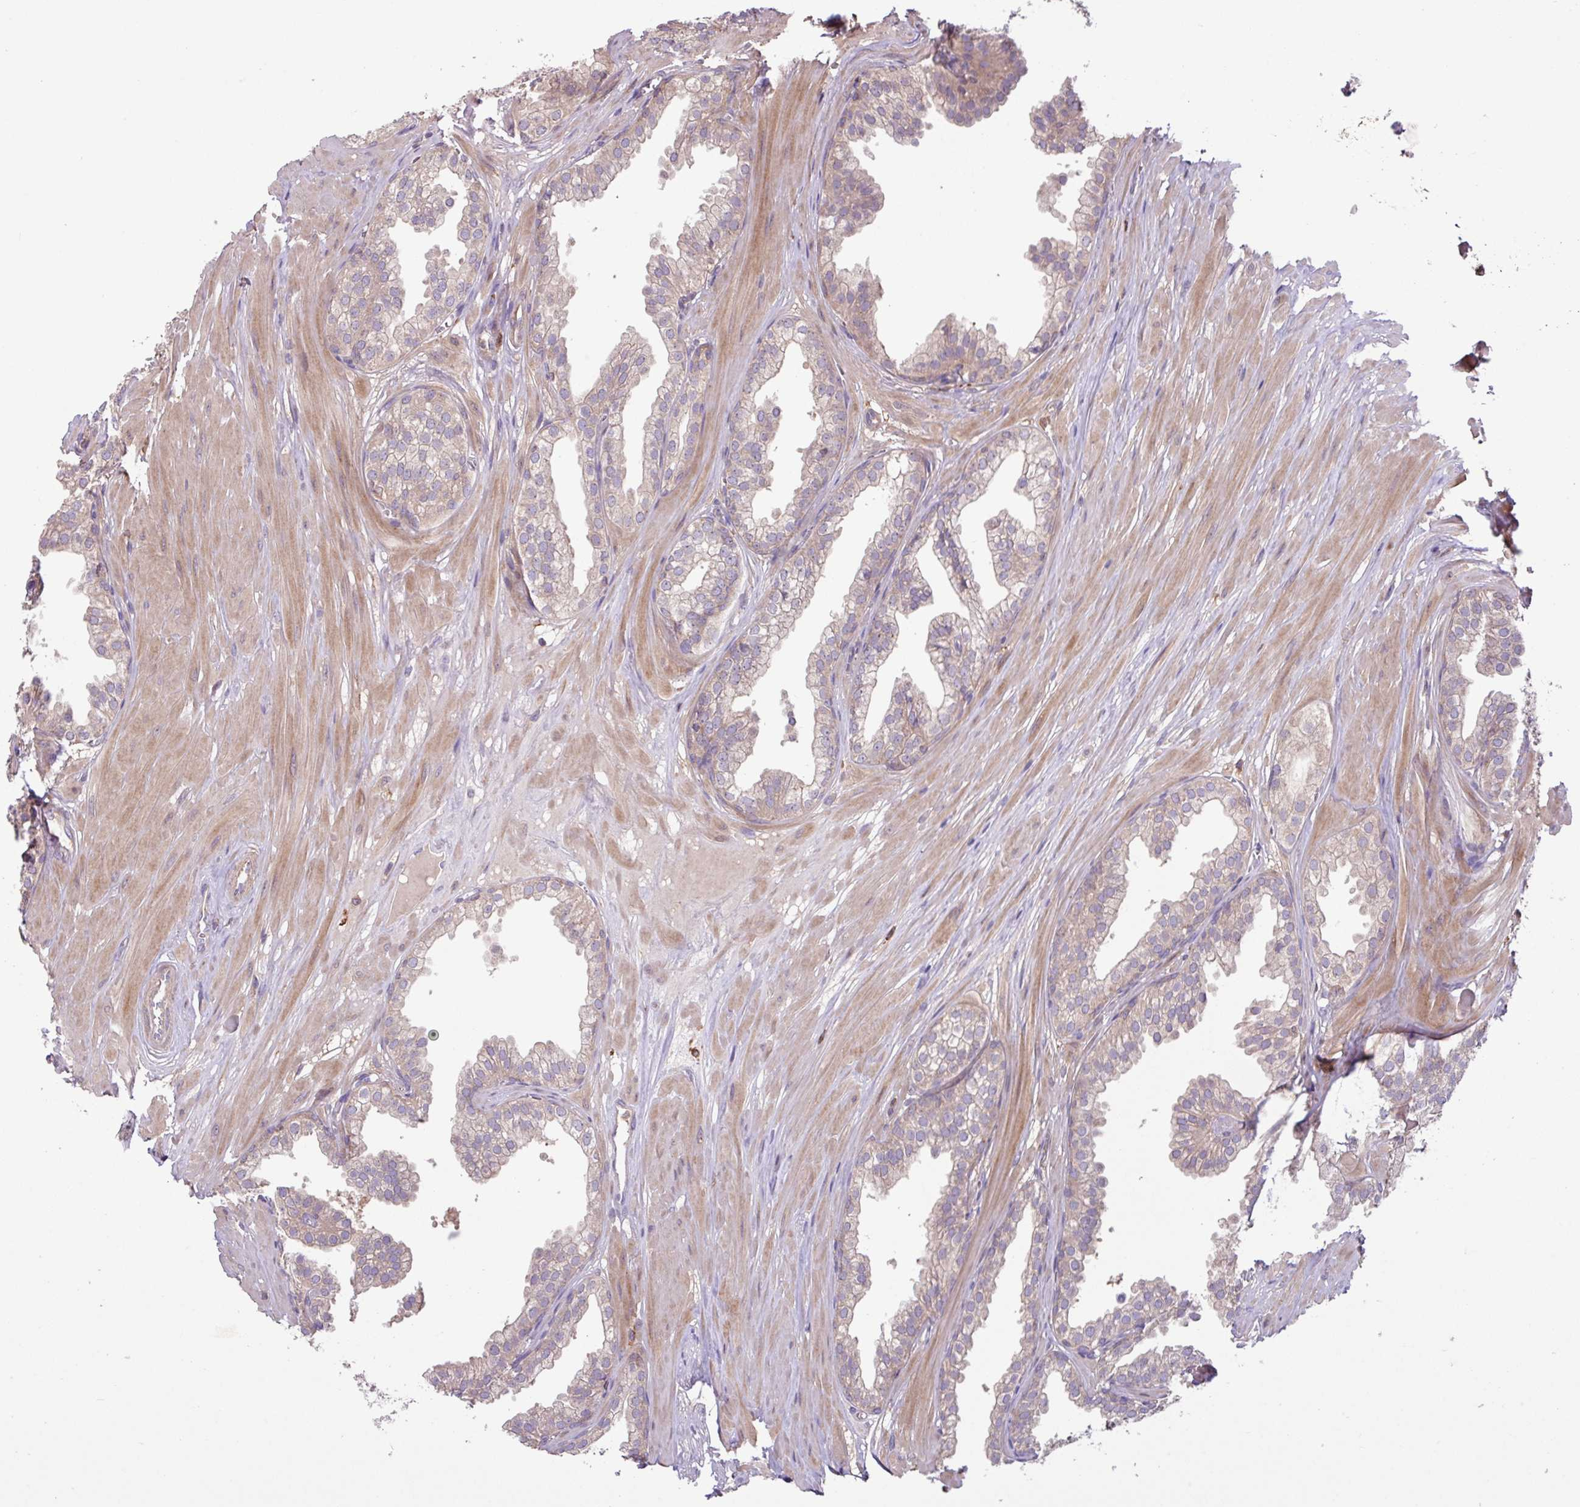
{"staining": {"intensity": "weak", "quantity": "25%-75%", "location": "cytoplasmic/membranous"}, "tissue": "prostate", "cell_type": "Glandular cells", "image_type": "normal", "snomed": [{"axis": "morphology", "description": "Normal tissue, NOS"}, {"axis": "topography", "description": "Prostate"}, {"axis": "topography", "description": "Peripheral nerve tissue"}], "caption": "Prostate stained with a brown dye displays weak cytoplasmic/membranous positive positivity in approximately 25%-75% of glandular cells.", "gene": "ARHGEF25", "patient": {"sex": "male", "age": 55}}